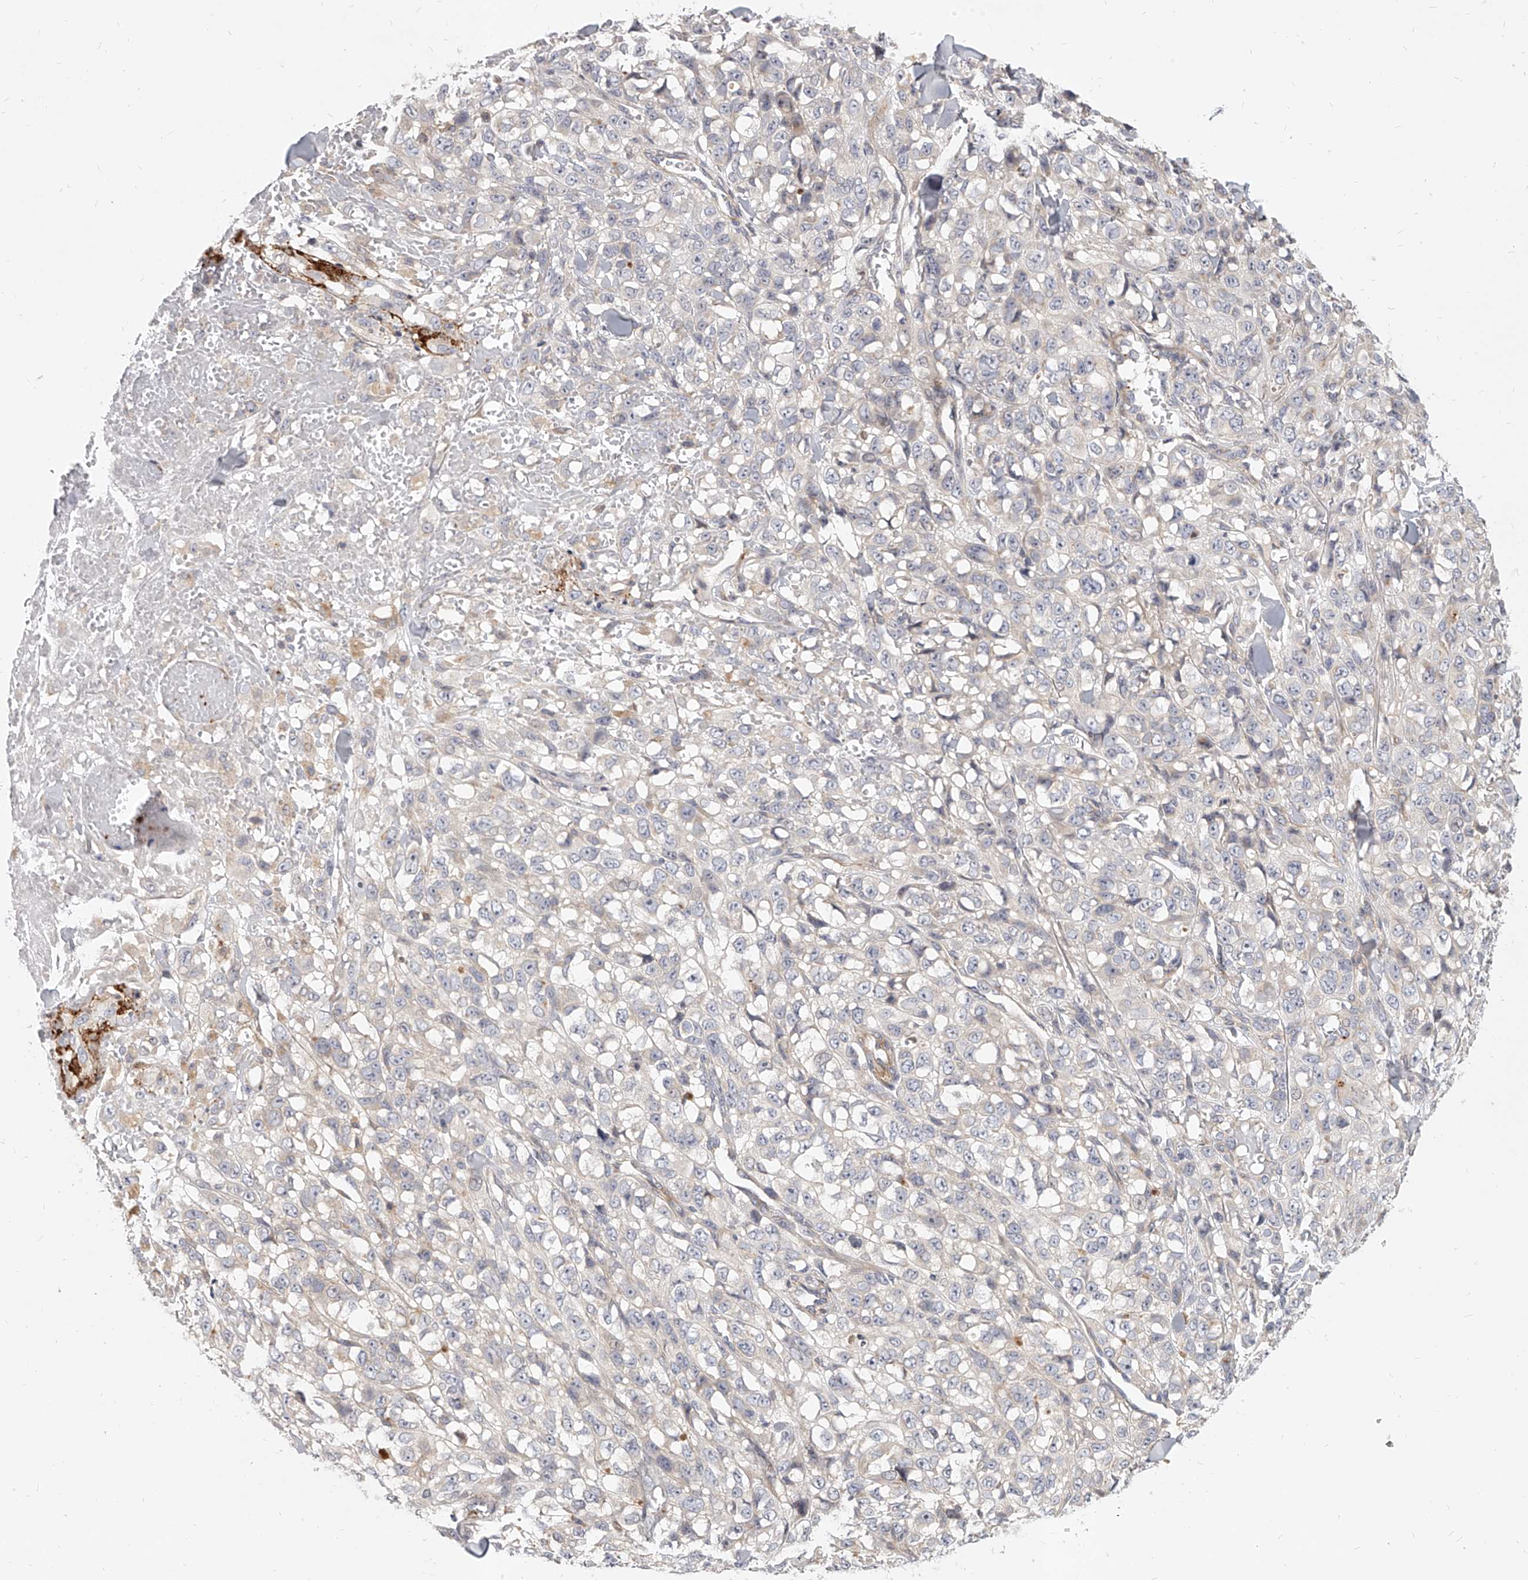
{"staining": {"intensity": "negative", "quantity": "none", "location": "none"}, "tissue": "melanoma", "cell_type": "Tumor cells", "image_type": "cancer", "snomed": [{"axis": "morphology", "description": "Malignant melanoma, Metastatic site"}, {"axis": "topography", "description": "Skin"}], "caption": "Tumor cells show no significant staining in malignant melanoma (metastatic site).", "gene": "SLC37A1", "patient": {"sex": "female", "age": 72}}